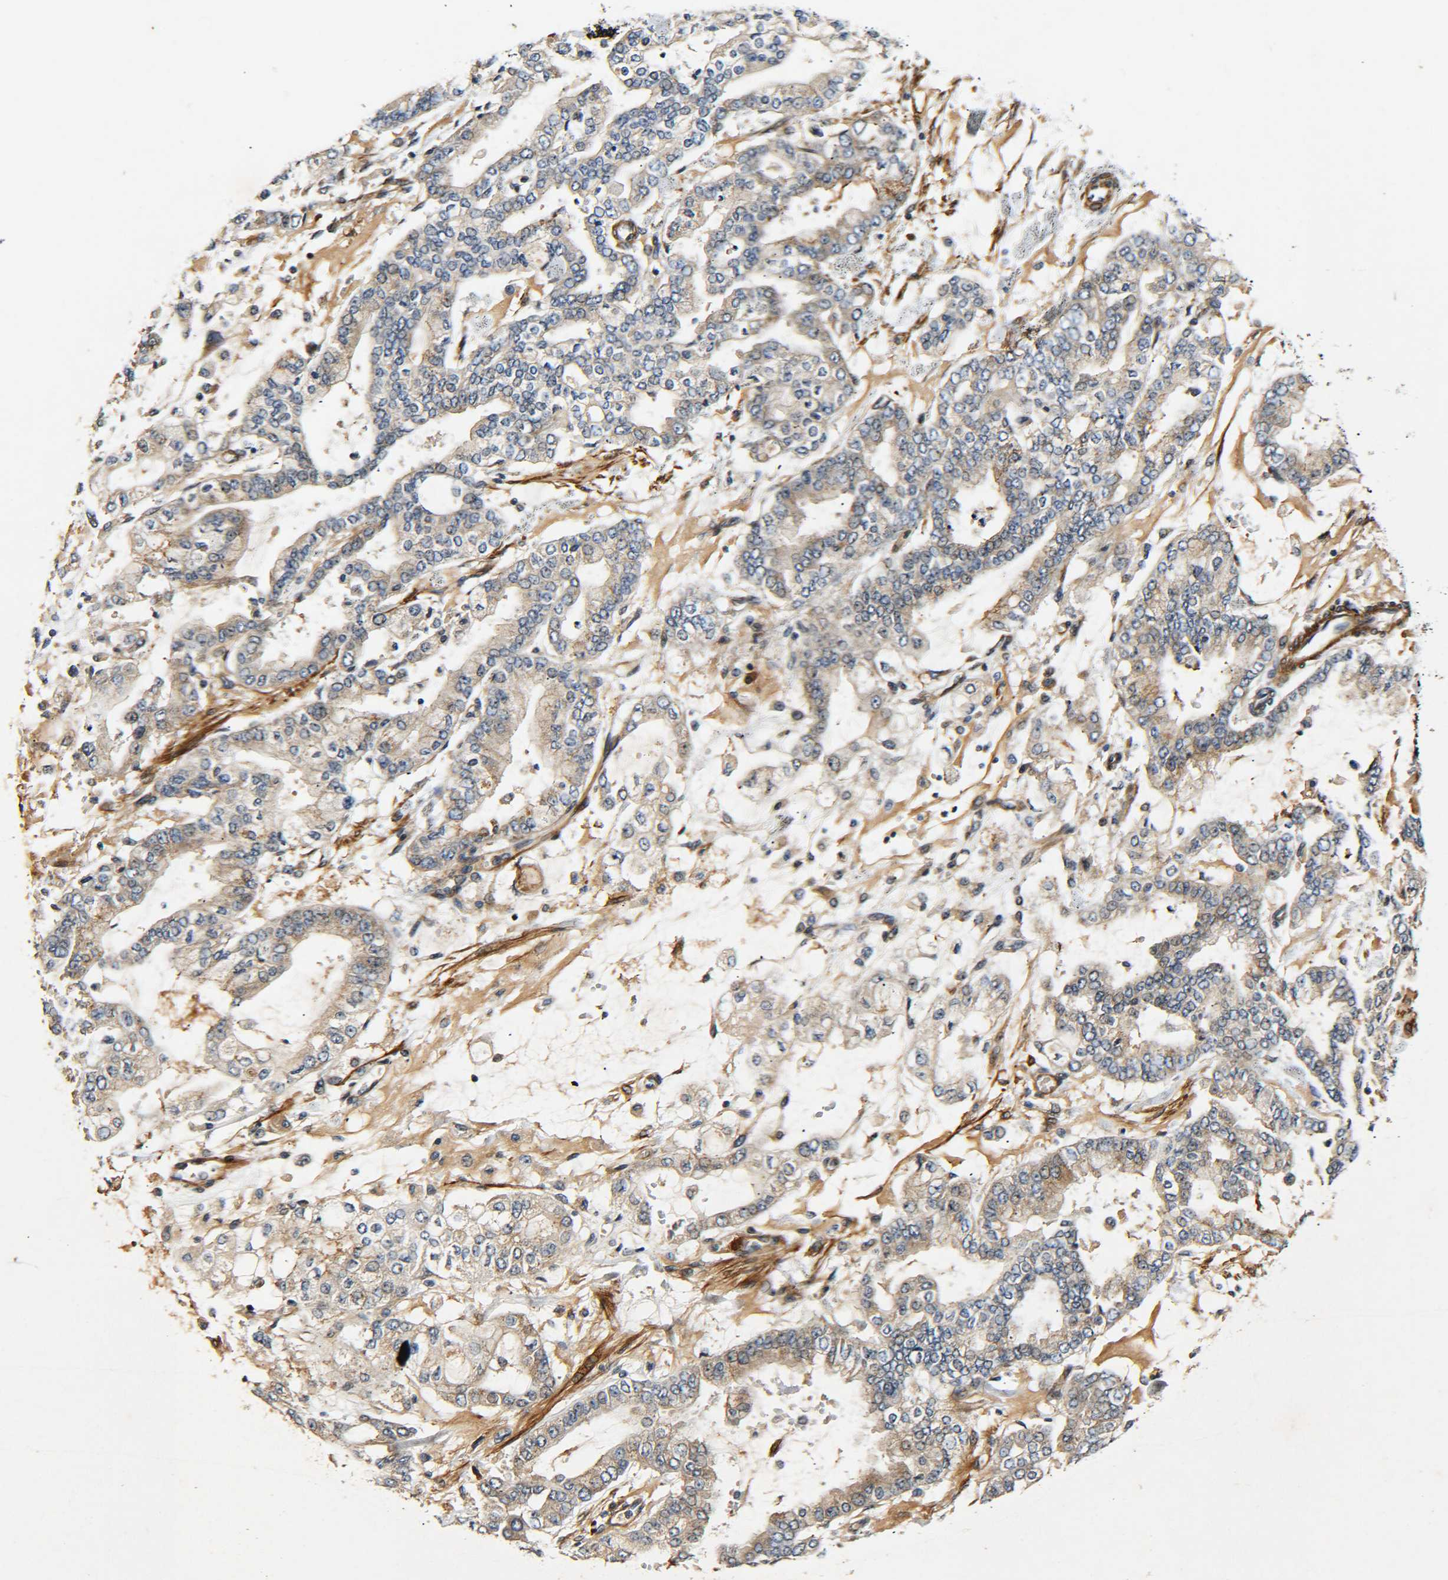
{"staining": {"intensity": "weak", "quantity": ">75%", "location": "cytoplasmic/membranous"}, "tissue": "stomach cancer", "cell_type": "Tumor cells", "image_type": "cancer", "snomed": [{"axis": "morphology", "description": "Normal tissue, NOS"}, {"axis": "morphology", "description": "Adenocarcinoma, NOS"}, {"axis": "topography", "description": "Stomach, upper"}, {"axis": "topography", "description": "Stomach"}], "caption": "The micrograph shows immunohistochemical staining of stomach adenocarcinoma. There is weak cytoplasmic/membranous staining is appreciated in about >75% of tumor cells. Nuclei are stained in blue.", "gene": "MEIS1", "patient": {"sex": "male", "age": 76}}